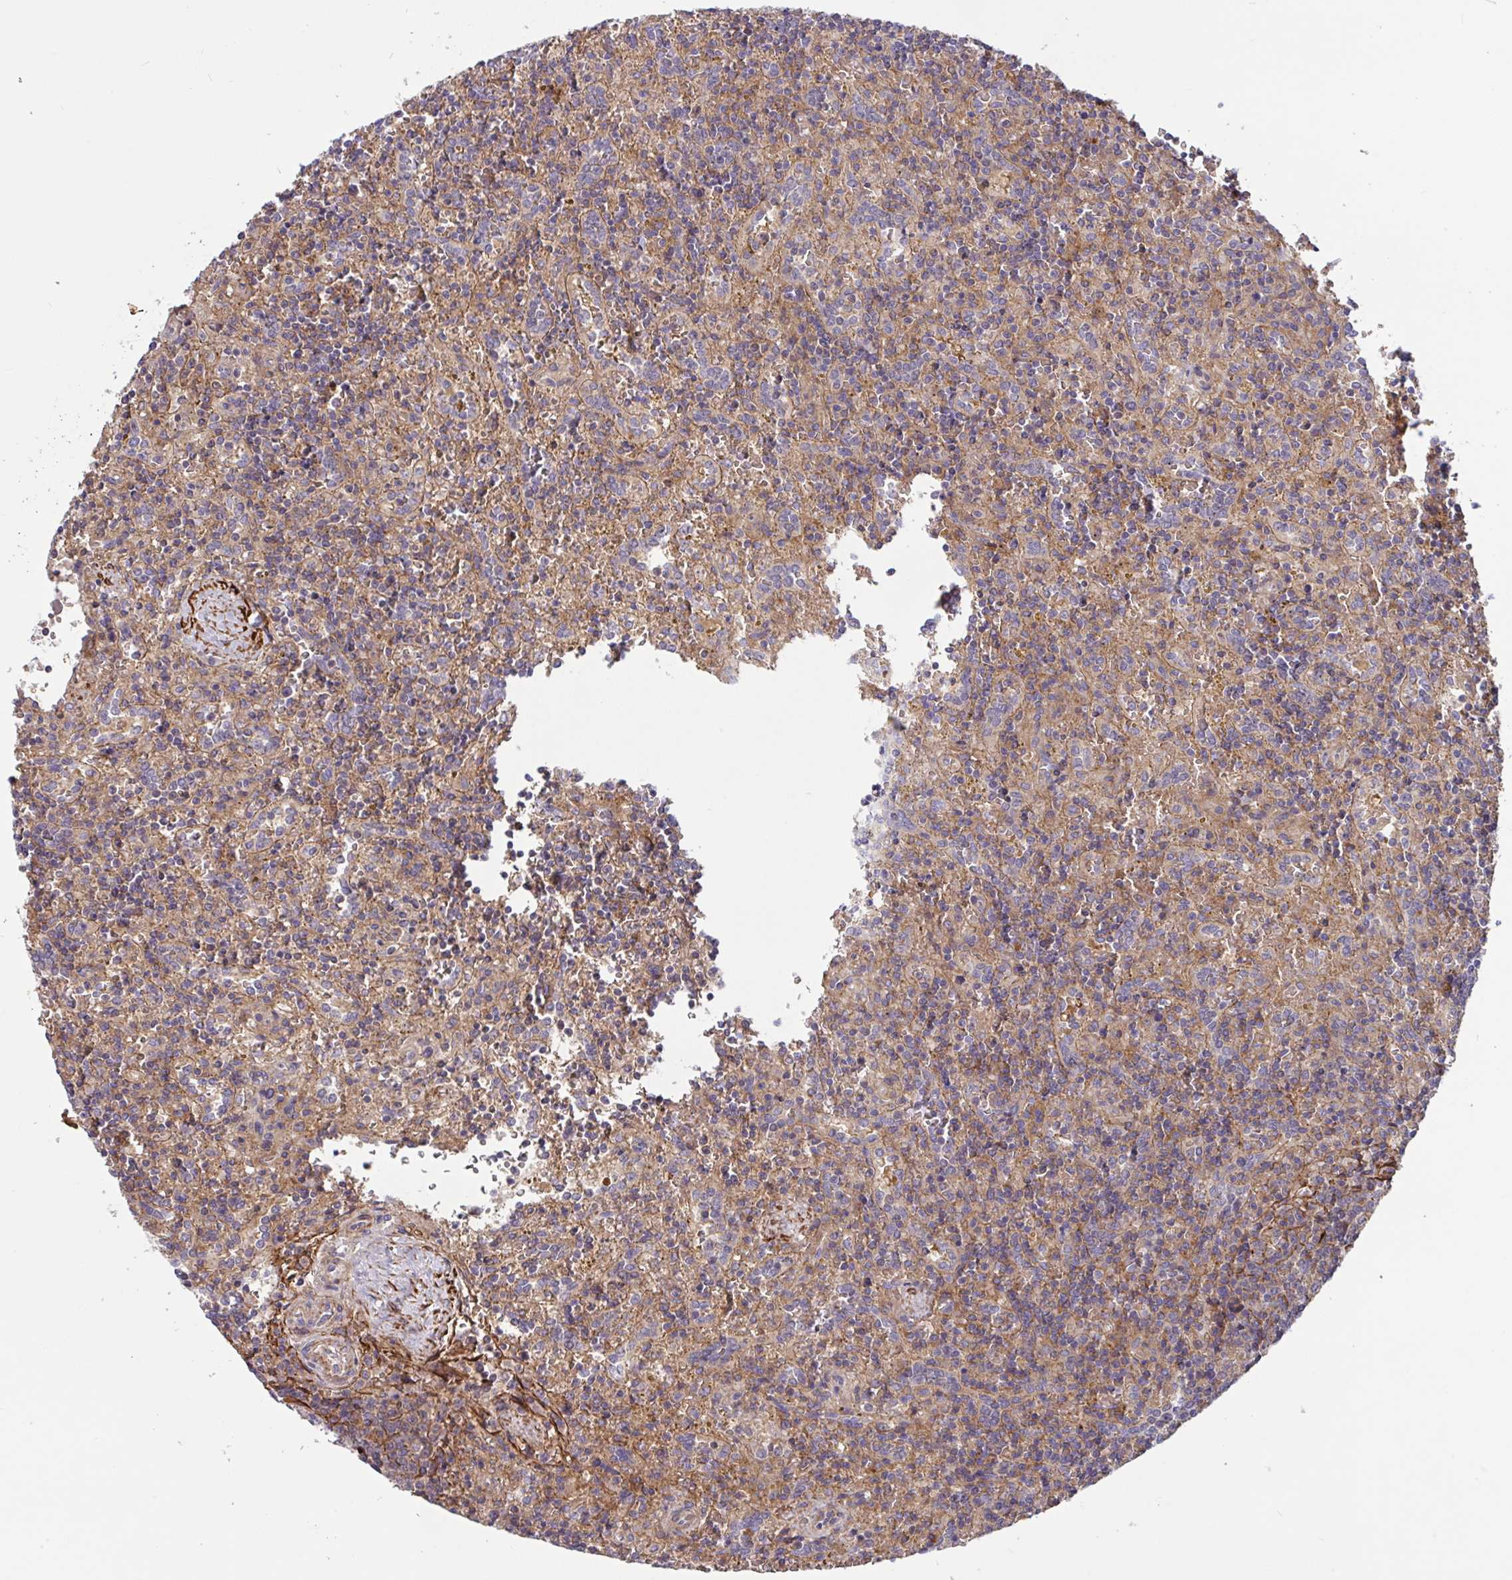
{"staining": {"intensity": "weak", "quantity": "25%-75%", "location": "cytoplasmic/membranous"}, "tissue": "lymphoma", "cell_type": "Tumor cells", "image_type": "cancer", "snomed": [{"axis": "morphology", "description": "Malignant lymphoma, non-Hodgkin's type, Low grade"}, {"axis": "topography", "description": "Spleen"}], "caption": "There is low levels of weak cytoplasmic/membranous expression in tumor cells of lymphoma, as demonstrated by immunohistochemical staining (brown color).", "gene": "TANK", "patient": {"sex": "male", "age": 67}}